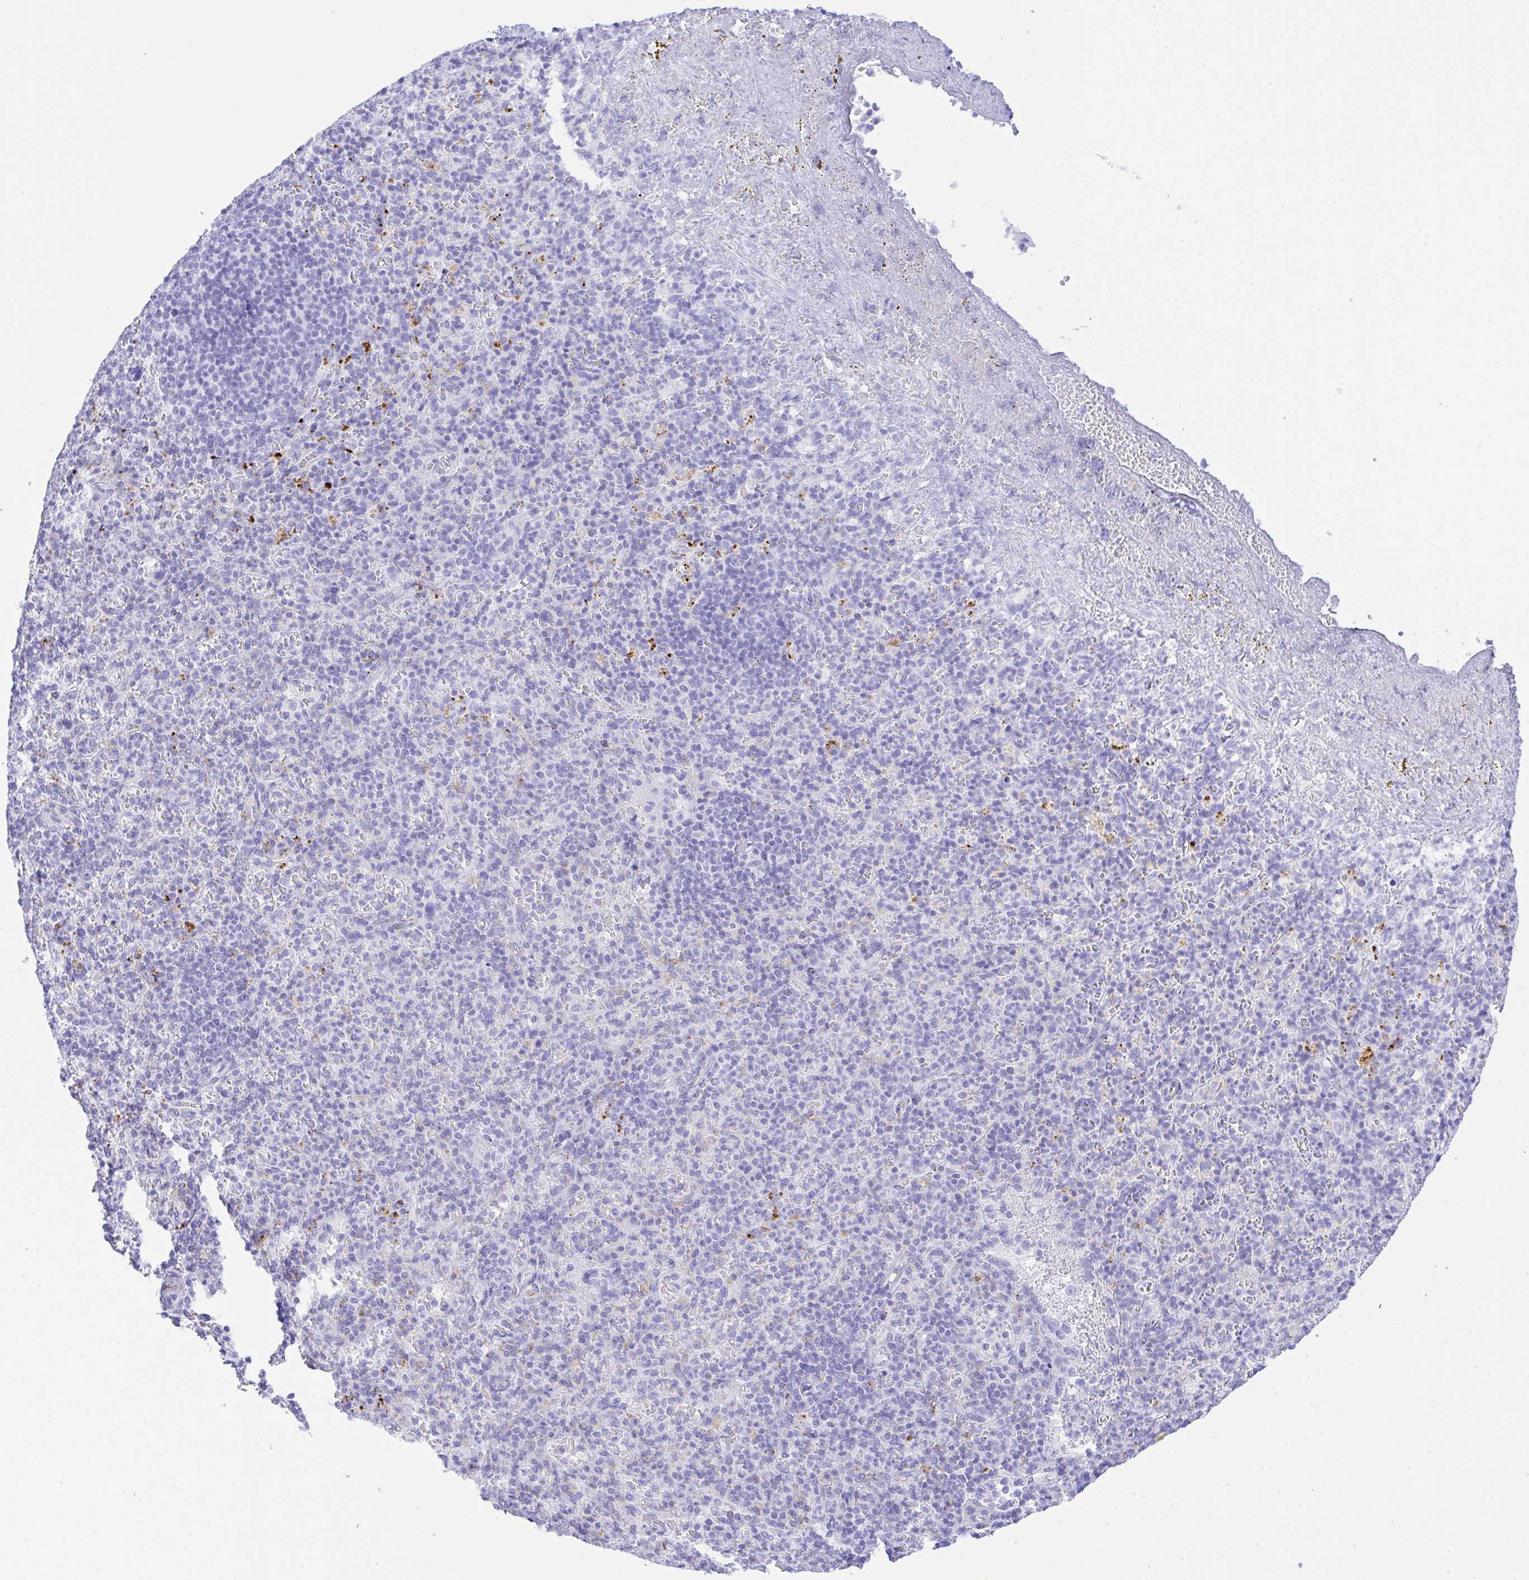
{"staining": {"intensity": "negative", "quantity": "none", "location": "none"}, "tissue": "spleen", "cell_type": "Cells in red pulp", "image_type": "normal", "snomed": [{"axis": "morphology", "description": "Normal tissue, NOS"}, {"axis": "topography", "description": "Spleen"}], "caption": "A high-resolution micrograph shows immunohistochemistry staining of normal spleen, which displays no significant positivity in cells in red pulp. (DAB IHC visualized using brightfield microscopy, high magnification).", "gene": "SELENOV", "patient": {"sex": "female", "age": 74}}